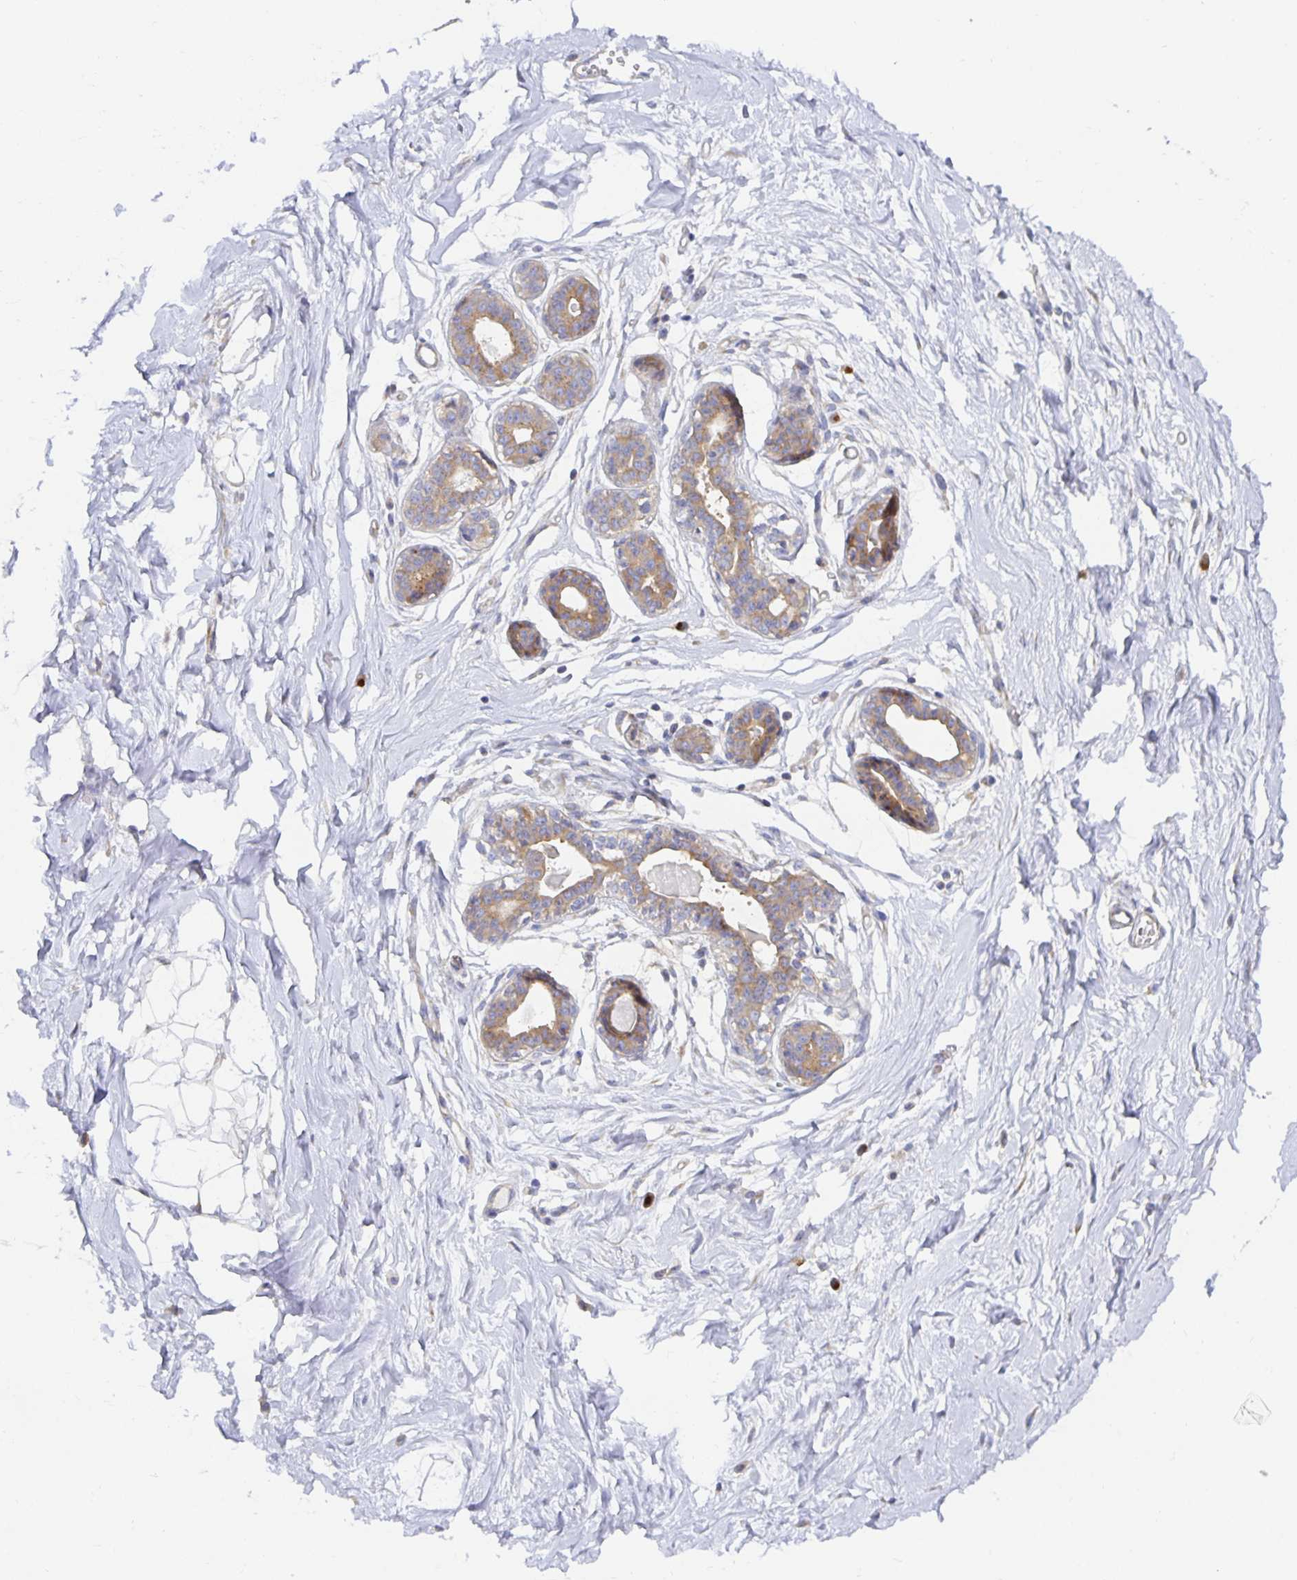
{"staining": {"intensity": "negative", "quantity": "none", "location": "none"}, "tissue": "breast", "cell_type": "Adipocytes", "image_type": "normal", "snomed": [{"axis": "morphology", "description": "Normal tissue, NOS"}, {"axis": "topography", "description": "Breast"}], "caption": "Image shows no protein positivity in adipocytes of benign breast.", "gene": "USO1", "patient": {"sex": "female", "age": 45}}